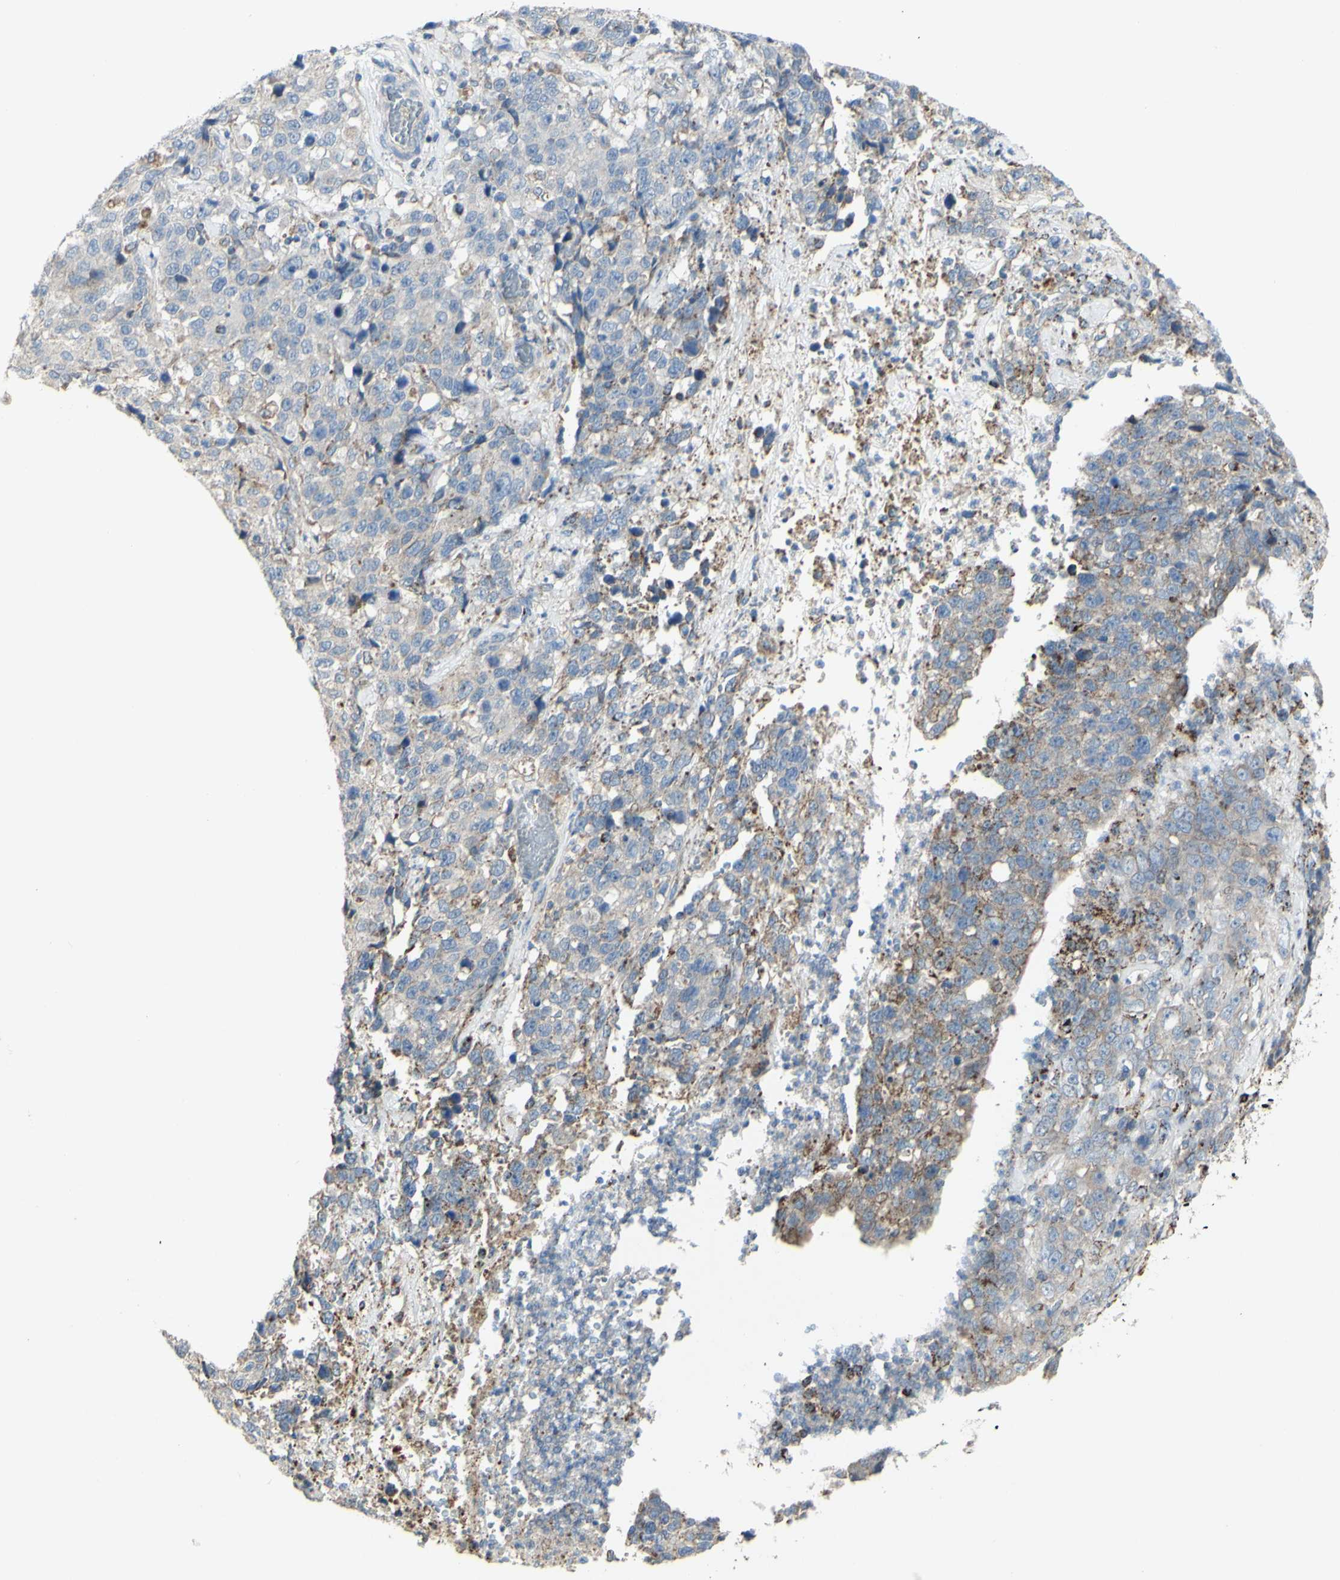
{"staining": {"intensity": "weak", "quantity": "<25%", "location": "cytoplasmic/membranous"}, "tissue": "stomach cancer", "cell_type": "Tumor cells", "image_type": "cancer", "snomed": [{"axis": "morphology", "description": "Normal tissue, NOS"}, {"axis": "morphology", "description": "Adenocarcinoma, NOS"}, {"axis": "topography", "description": "Stomach"}], "caption": "This is an IHC micrograph of adenocarcinoma (stomach). There is no staining in tumor cells.", "gene": "CNTNAP1", "patient": {"sex": "male", "age": 48}}